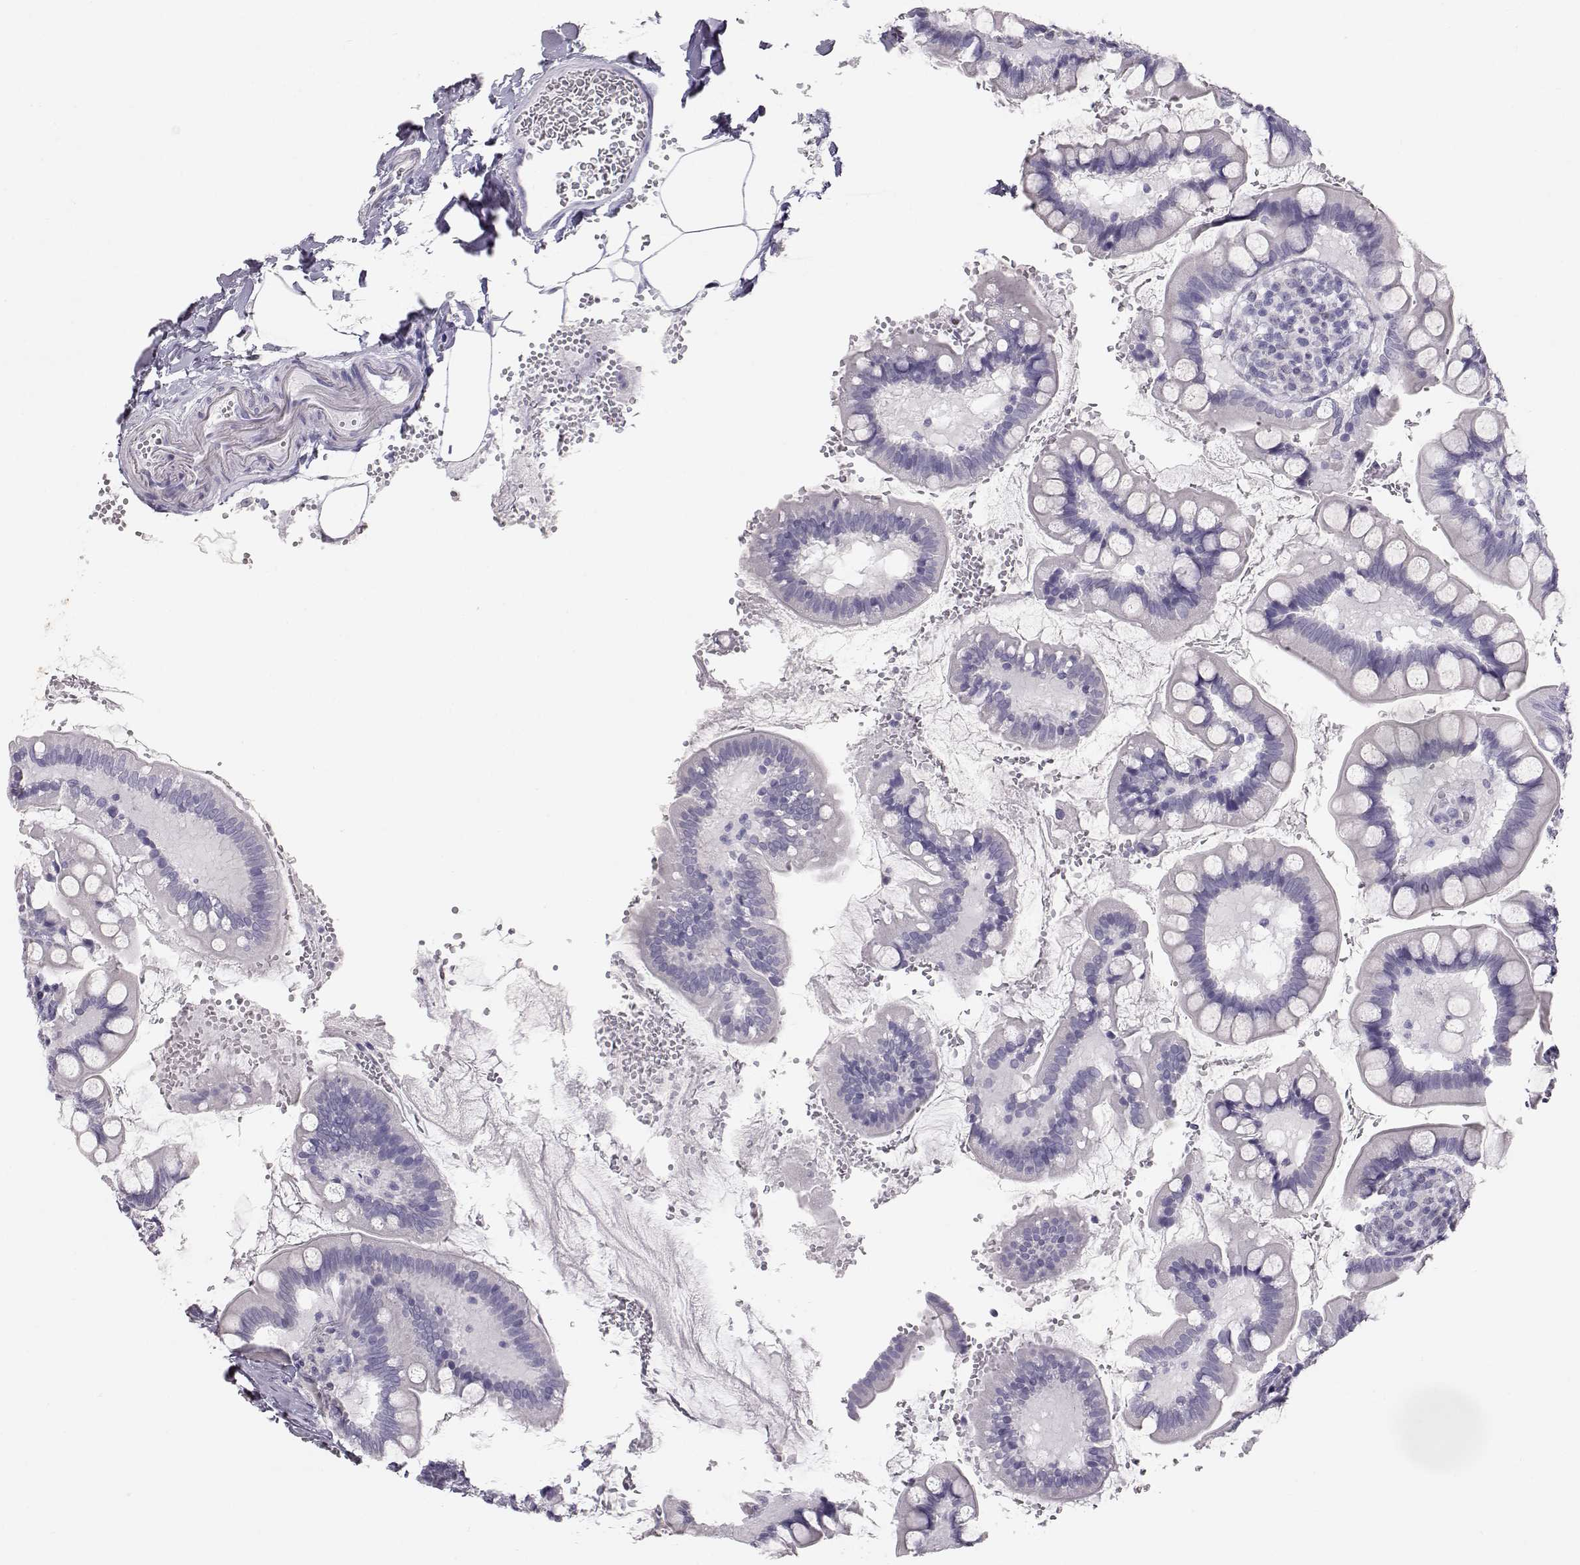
{"staining": {"intensity": "negative", "quantity": "none", "location": "none"}, "tissue": "small intestine", "cell_type": "Glandular cells", "image_type": "normal", "snomed": [{"axis": "morphology", "description": "Normal tissue, NOS"}, {"axis": "topography", "description": "Small intestine"}], "caption": "A high-resolution histopathology image shows immunohistochemistry (IHC) staining of benign small intestine, which demonstrates no significant staining in glandular cells. (DAB immunohistochemistry (IHC), high magnification).", "gene": "KRT31", "patient": {"sex": "female", "age": 56}}